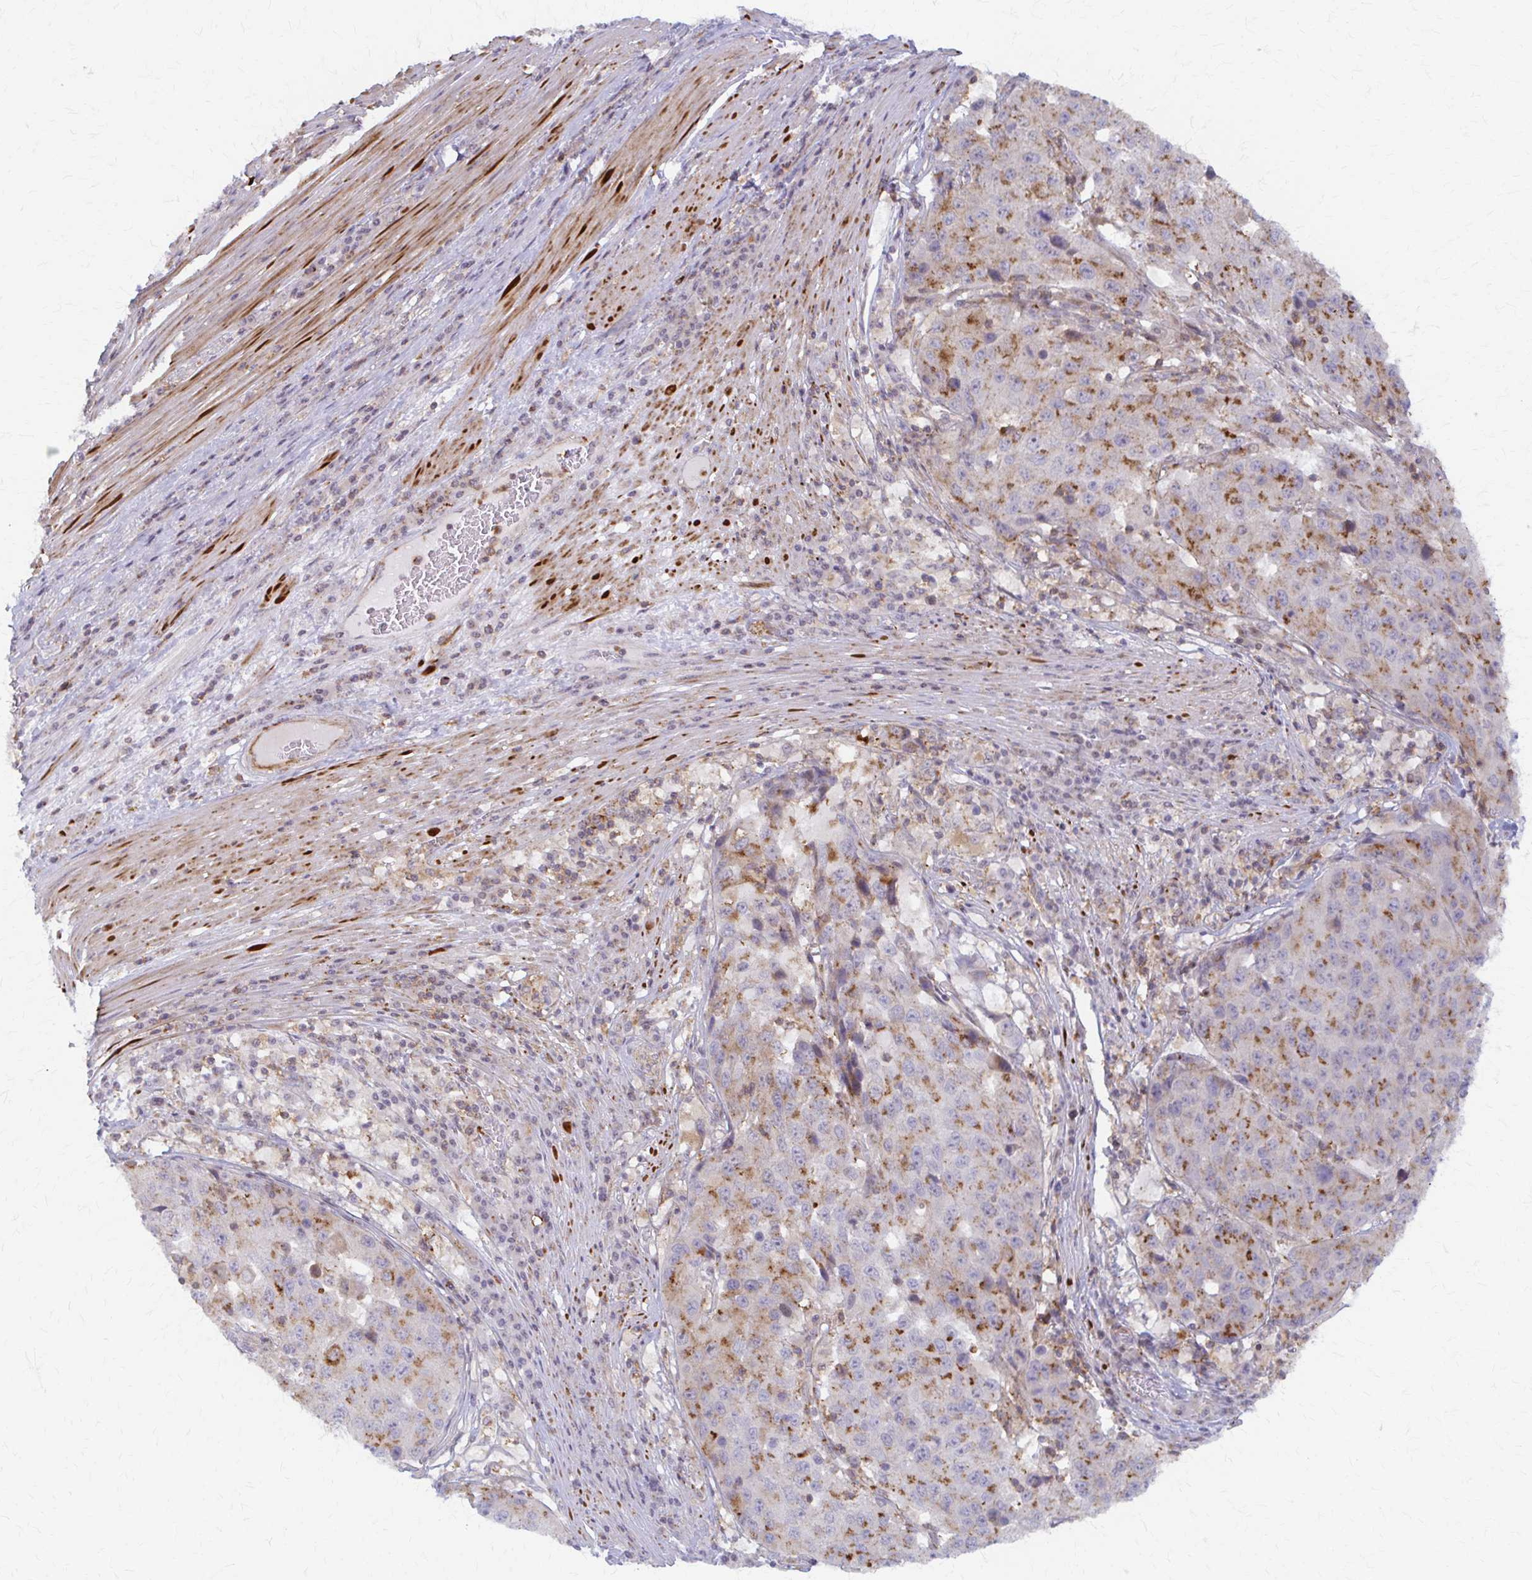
{"staining": {"intensity": "moderate", "quantity": "25%-75%", "location": "cytoplasmic/membranous"}, "tissue": "stomach cancer", "cell_type": "Tumor cells", "image_type": "cancer", "snomed": [{"axis": "morphology", "description": "Adenocarcinoma, NOS"}, {"axis": "topography", "description": "Stomach"}], "caption": "Protein analysis of stomach cancer tissue displays moderate cytoplasmic/membranous staining in about 25%-75% of tumor cells.", "gene": "ARHGAP35", "patient": {"sex": "male", "age": 71}}